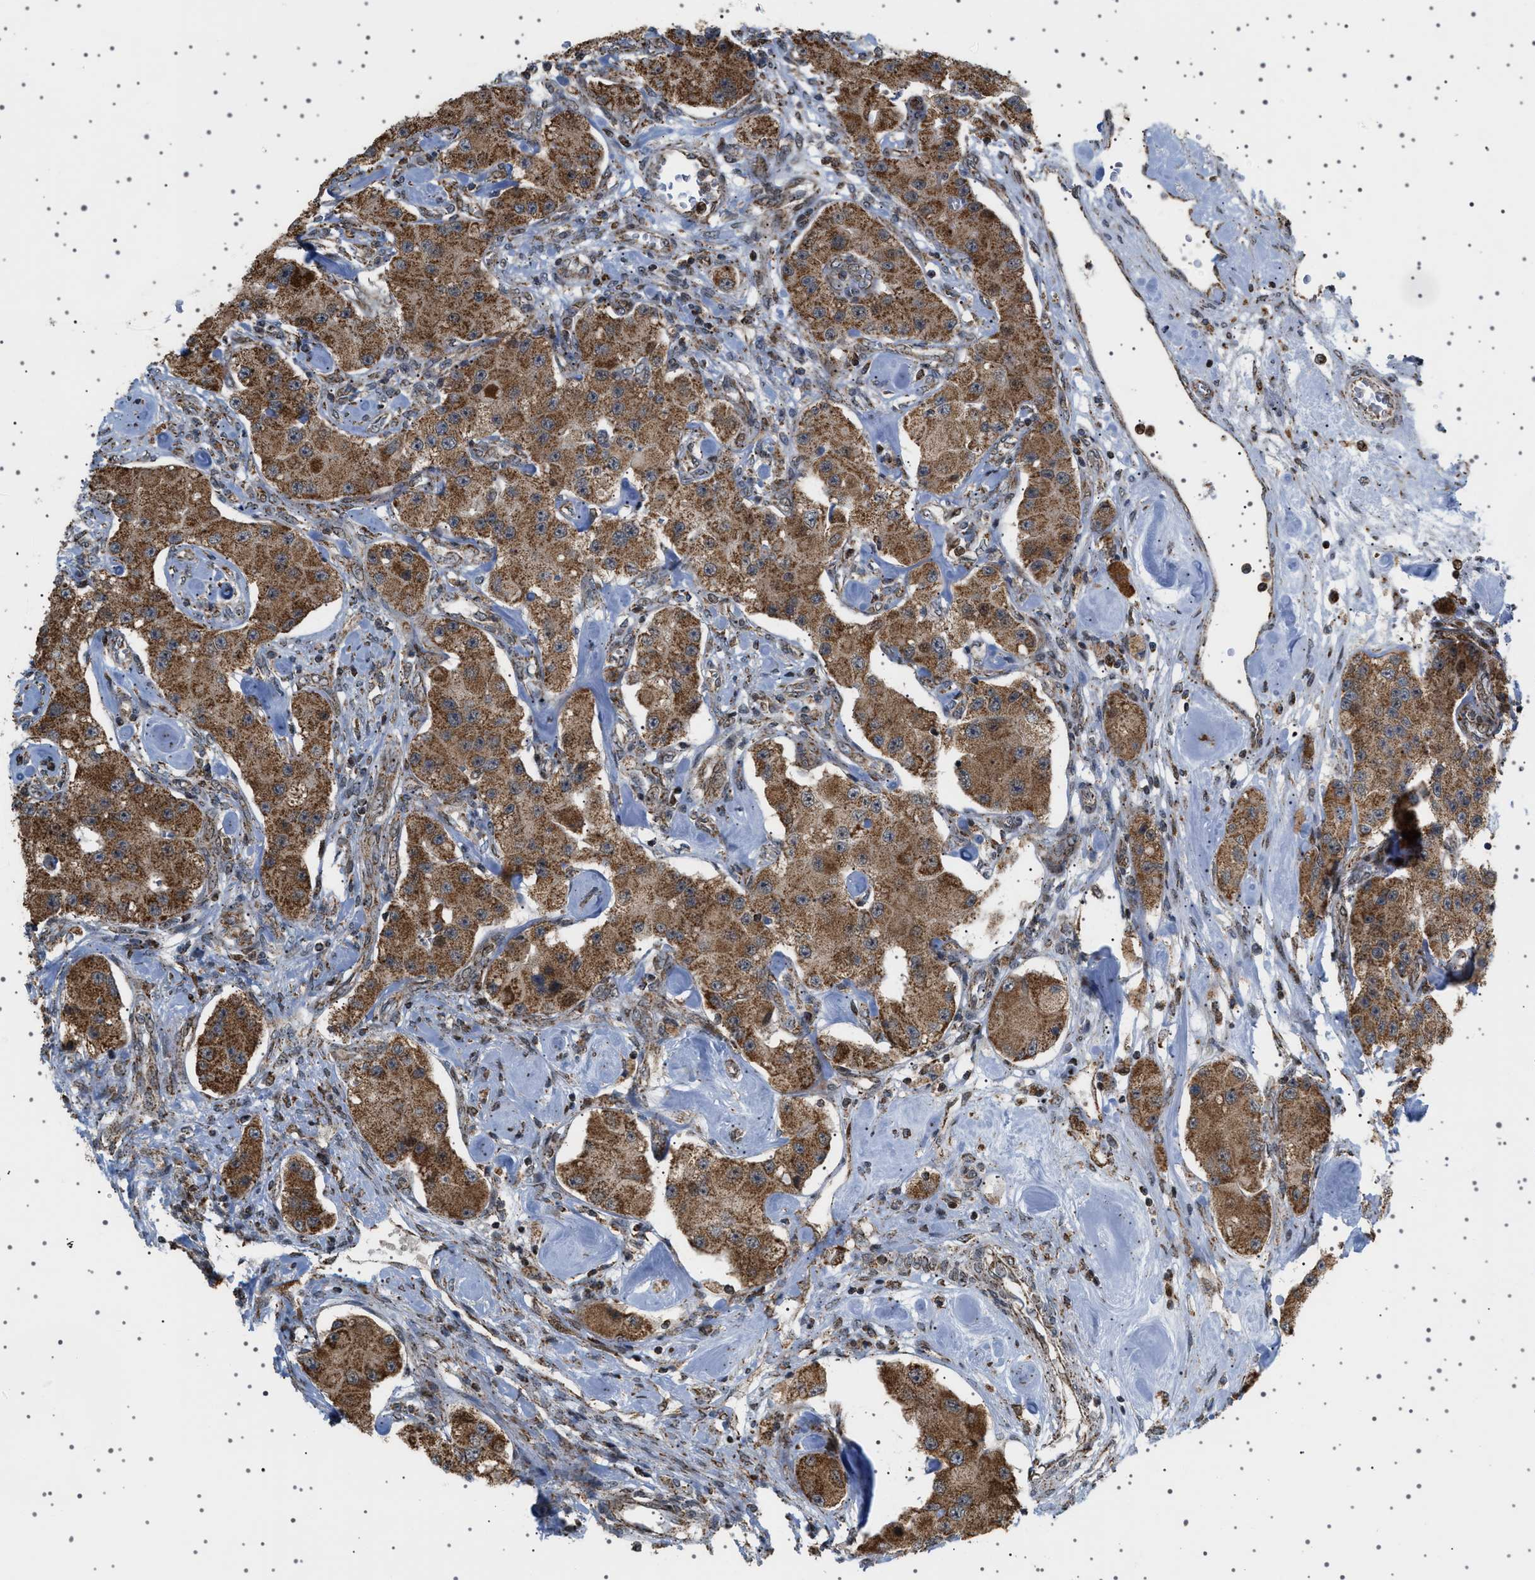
{"staining": {"intensity": "moderate", "quantity": ">75%", "location": "cytoplasmic/membranous"}, "tissue": "carcinoid", "cell_type": "Tumor cells", "image_type": "cancer", "snomed": [{"axis": "morphology", "description": "Carcinoid, malignant, NOS"}, {"axis": "topography", "description": "Pancreas"}], "caption": "Carcinoid tissue exhibits moderate cytoplasmic/membranous staining in about >75% of tumor cells", "gene": "MELK", "patient": {"sex": "male", "age": 41}}